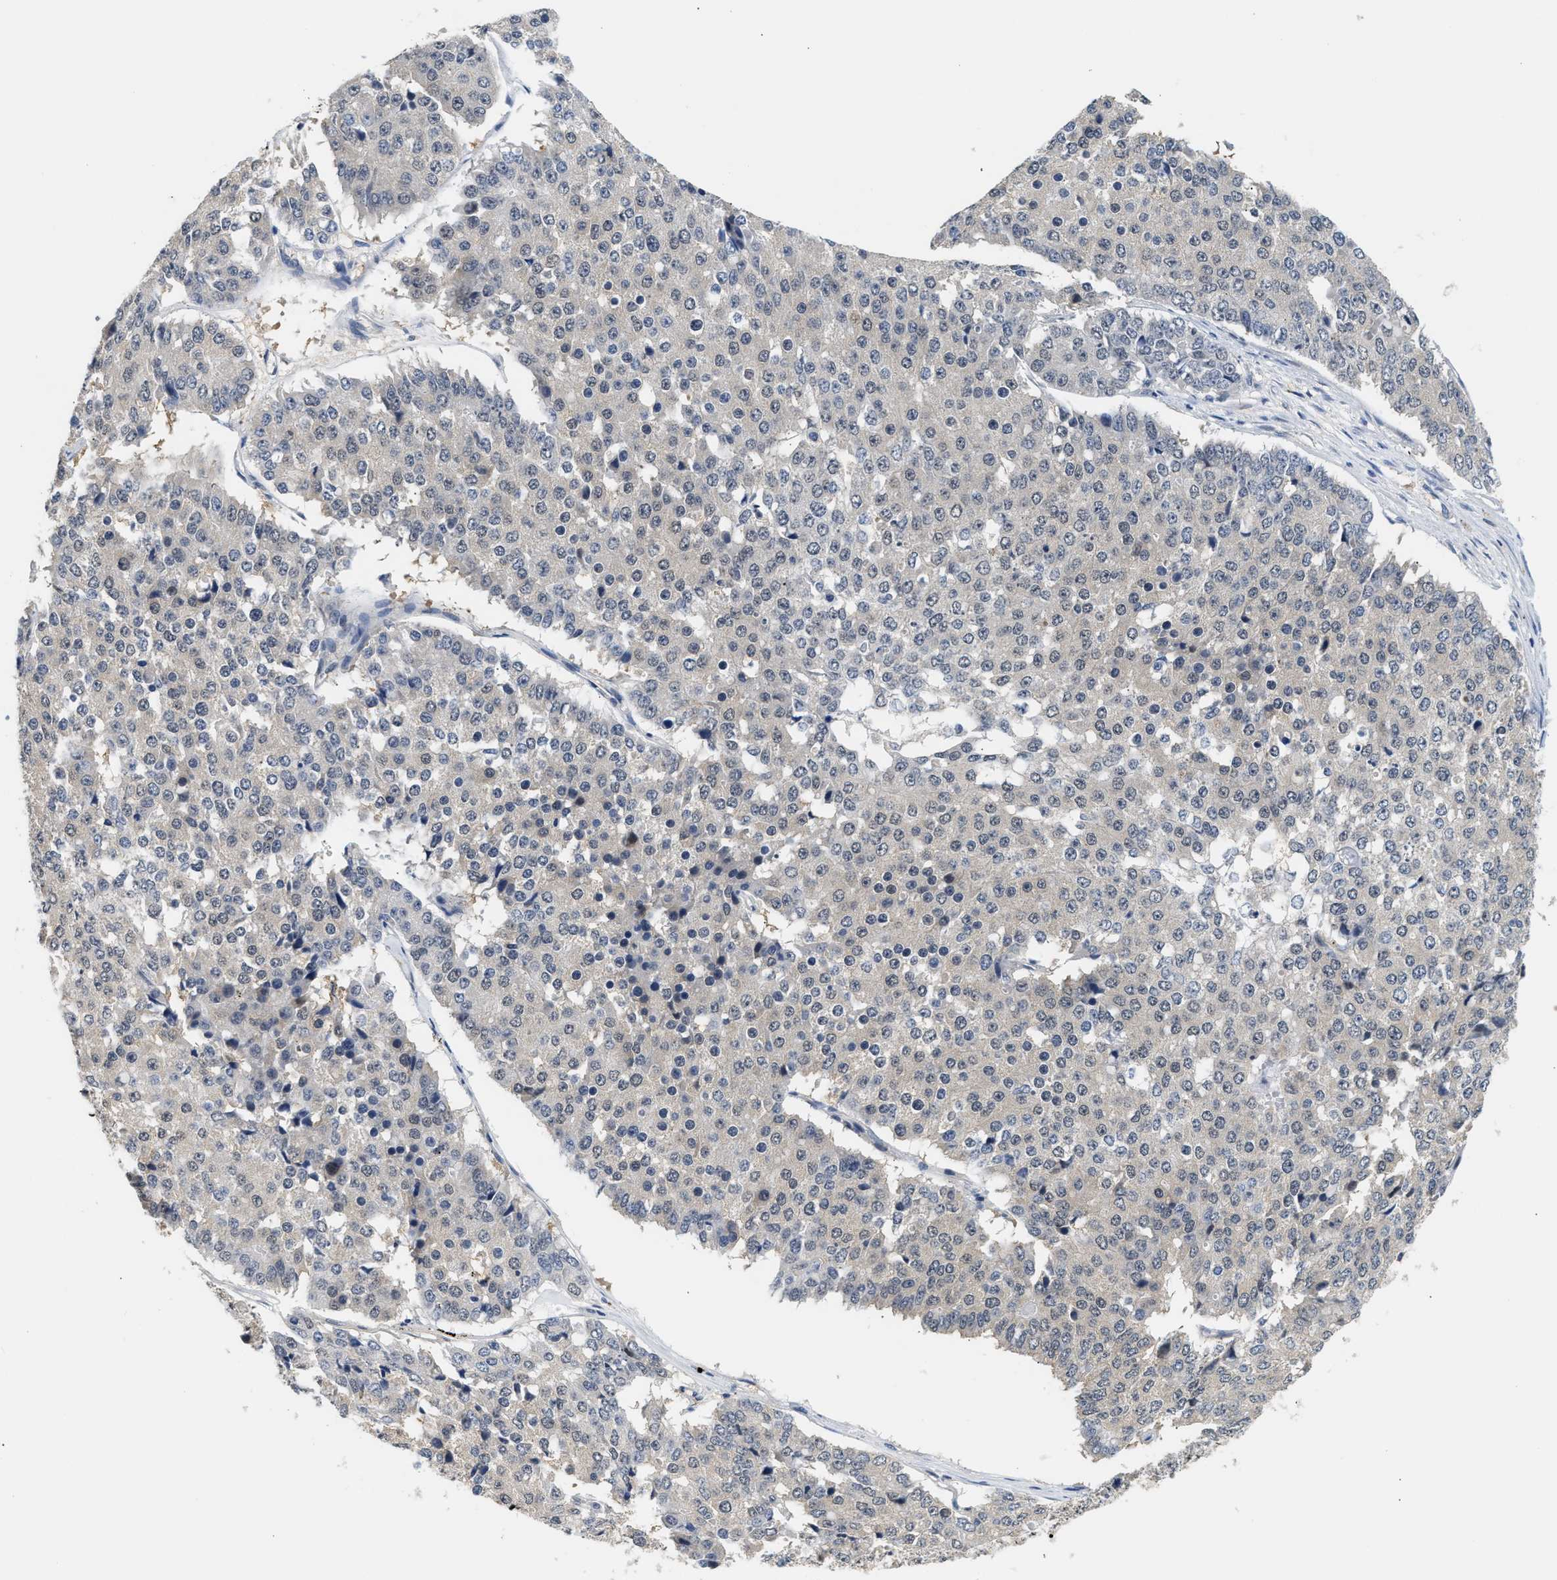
{"staining": {"intensity": "negative", "quantity": "none", "location": "none"}, "tissue": "pancreatic cancer", "cell_type": "Tumor cells", "image_type": "cancer", "snomed": [{"axis": "morphology", "description": "Adenocarcinoma, NOS"}, {"axis": "topography", "description": "Pancreas"}], "caption": "The micrograph reveals no staining of tumor cells in pancreatic cancer. (Immunohistochemistry, brightfield microscopy, high magnification).", "gene": "PPM1L", "patient": {"sex": "male", "age": 50}}